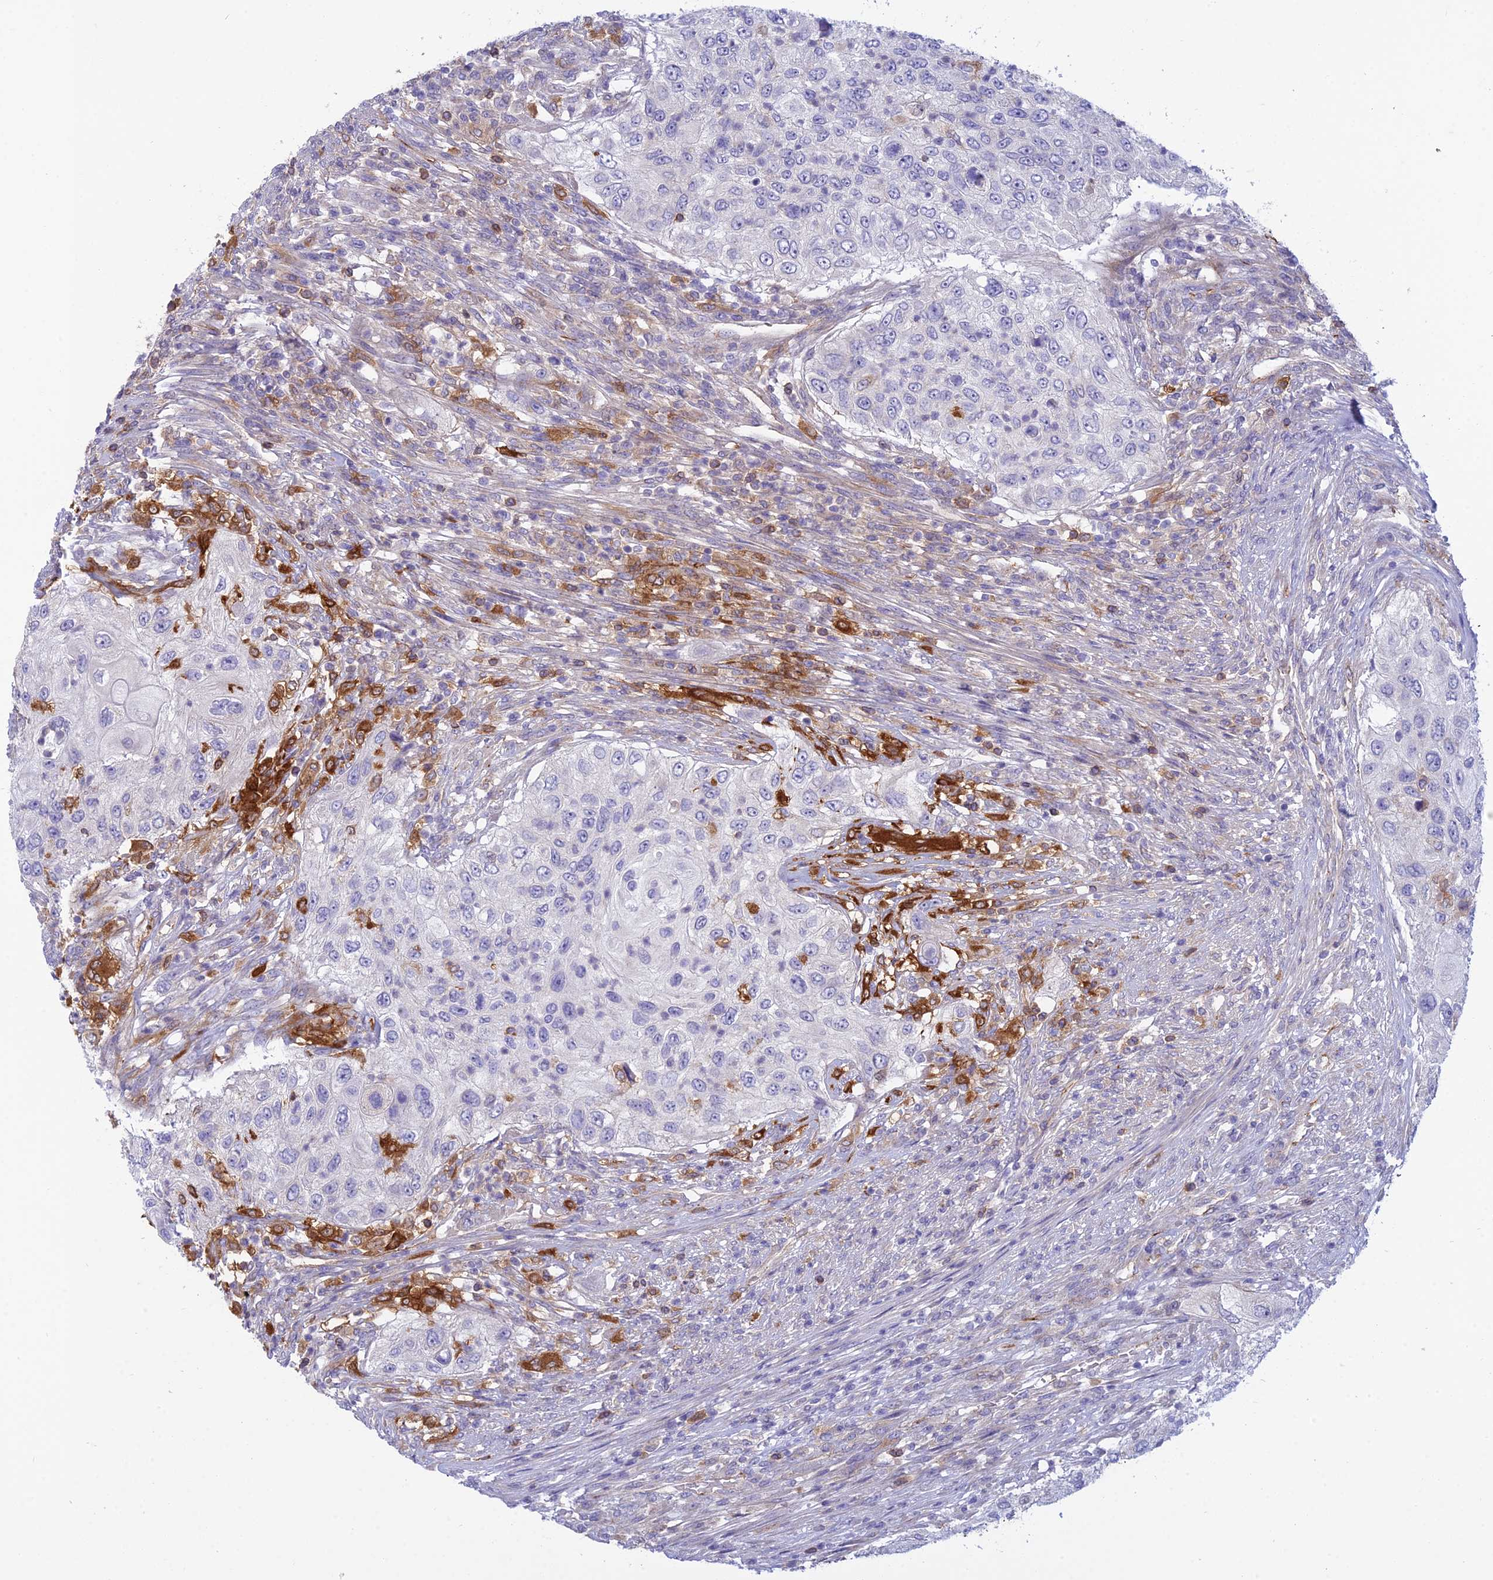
{"staining": {"intensity": "negative", "quantity": "none", "location": "none"}, "tissue": "urothelial cancer", "cell_type": "Tumor cells", "image_type": "cancer", "snomed": [{"axis": "morphology", "description": "Urothelial carcinoma, High grade"}, {"axis": "topography", "description": "Urinary bladder"}], "caption": "Human urothelial carcinoma (high-grade) stained for a protein using IHC demonstrates no staining in tumor cells.", "gene": "DUS2", "patient": {"sex": "female", "age": 60}}